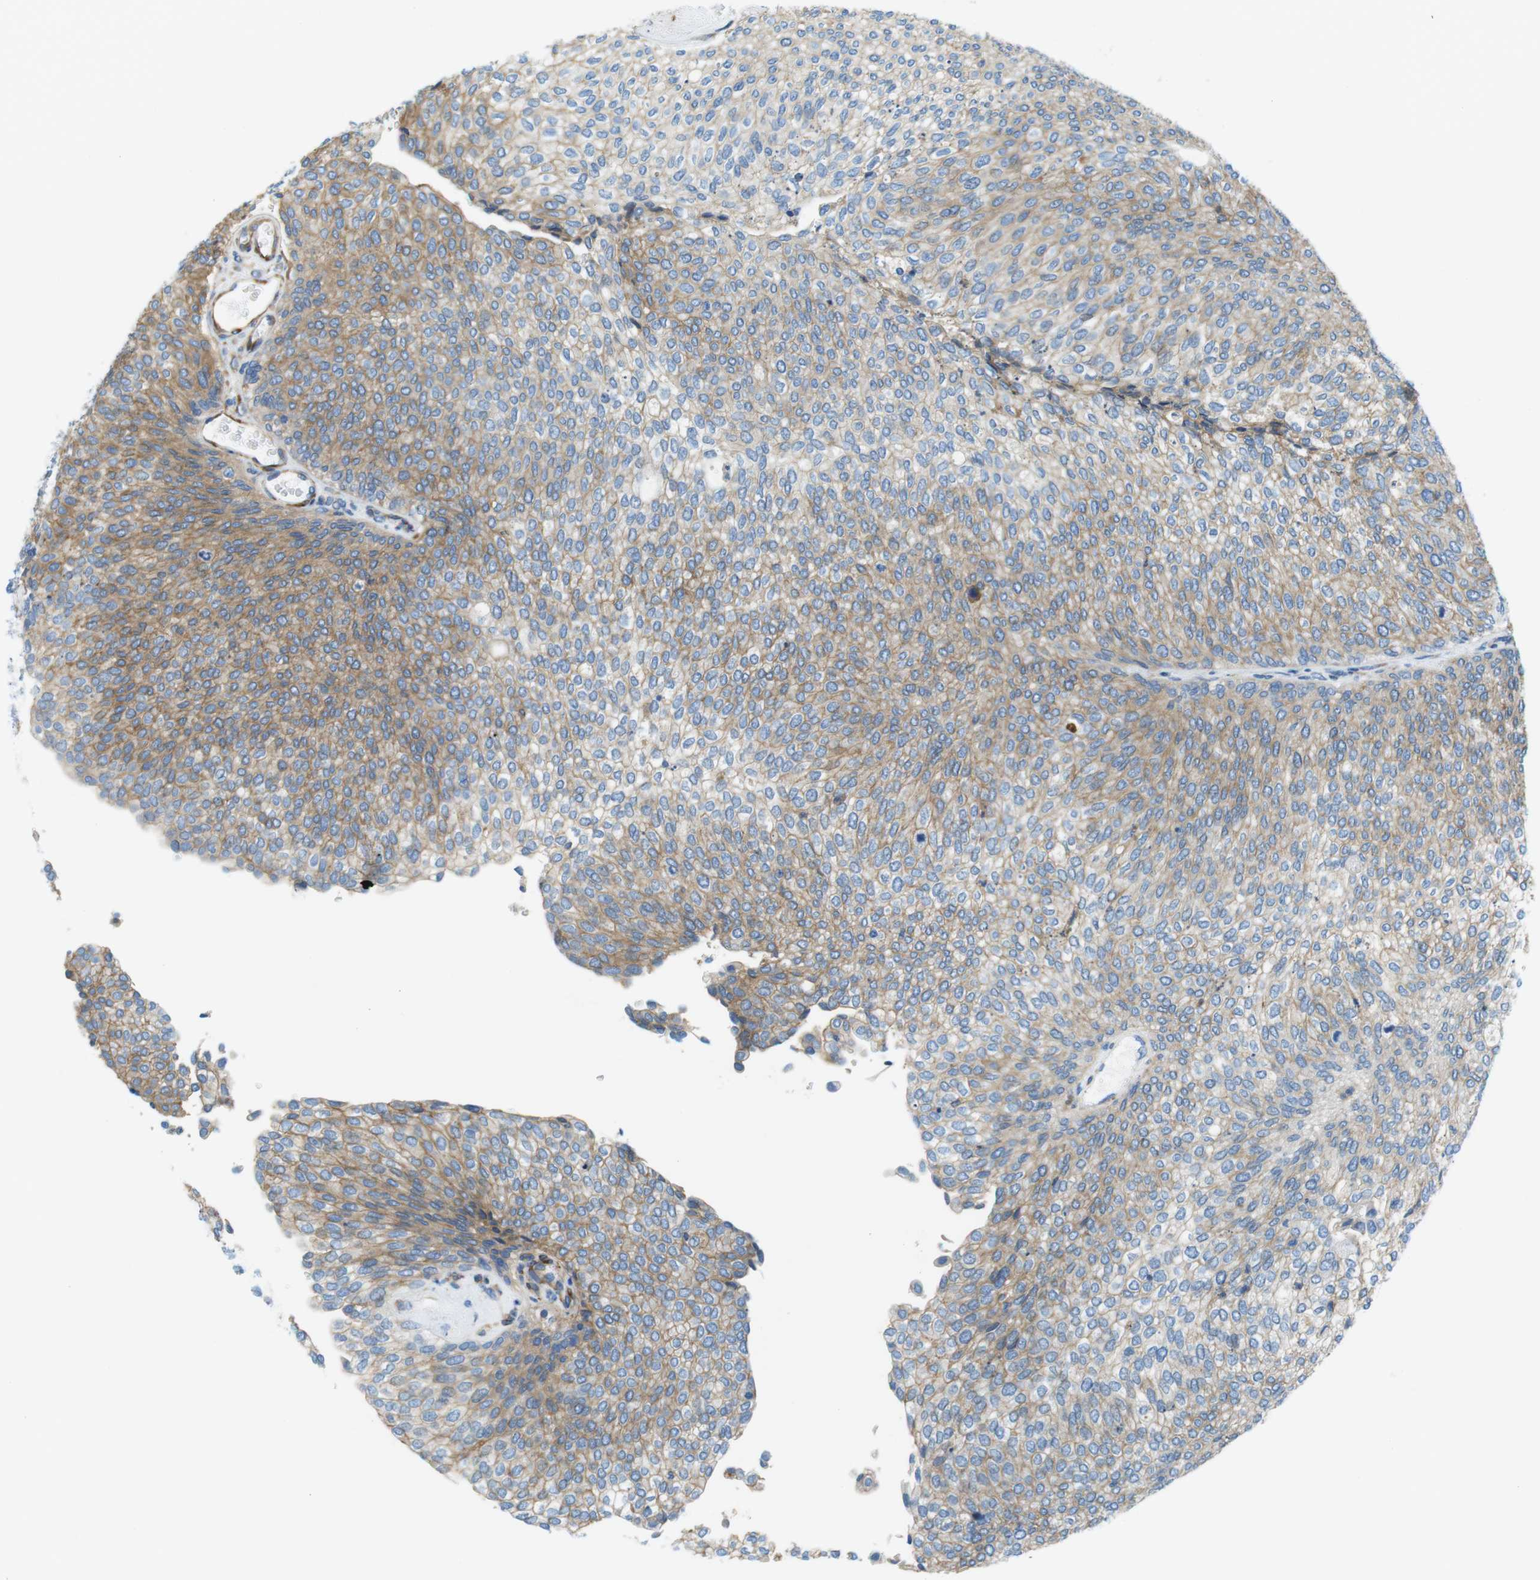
{"staining": {"intensity": "moderate", "quantity": ">75%", "location": "cytoplasmic/membranous"}, "tissue": "urothelial cancer", "cell_type": "Tumor cells", "image_type": "cancer", "snomed": [{"axis": "morphology", "description": "Urothelial carcinoma, Low grade"}, {"axis": "topography", "description": "Urinary bladder"}], "caption": "Immunohistochemical staining of human urothelial cancer displays medium levels of moderate cytoplasmic/membranous staining in approximately >75% of tumor cells.", "gene": "EMP2", "patient": {"sex": "female", "age": 79}}